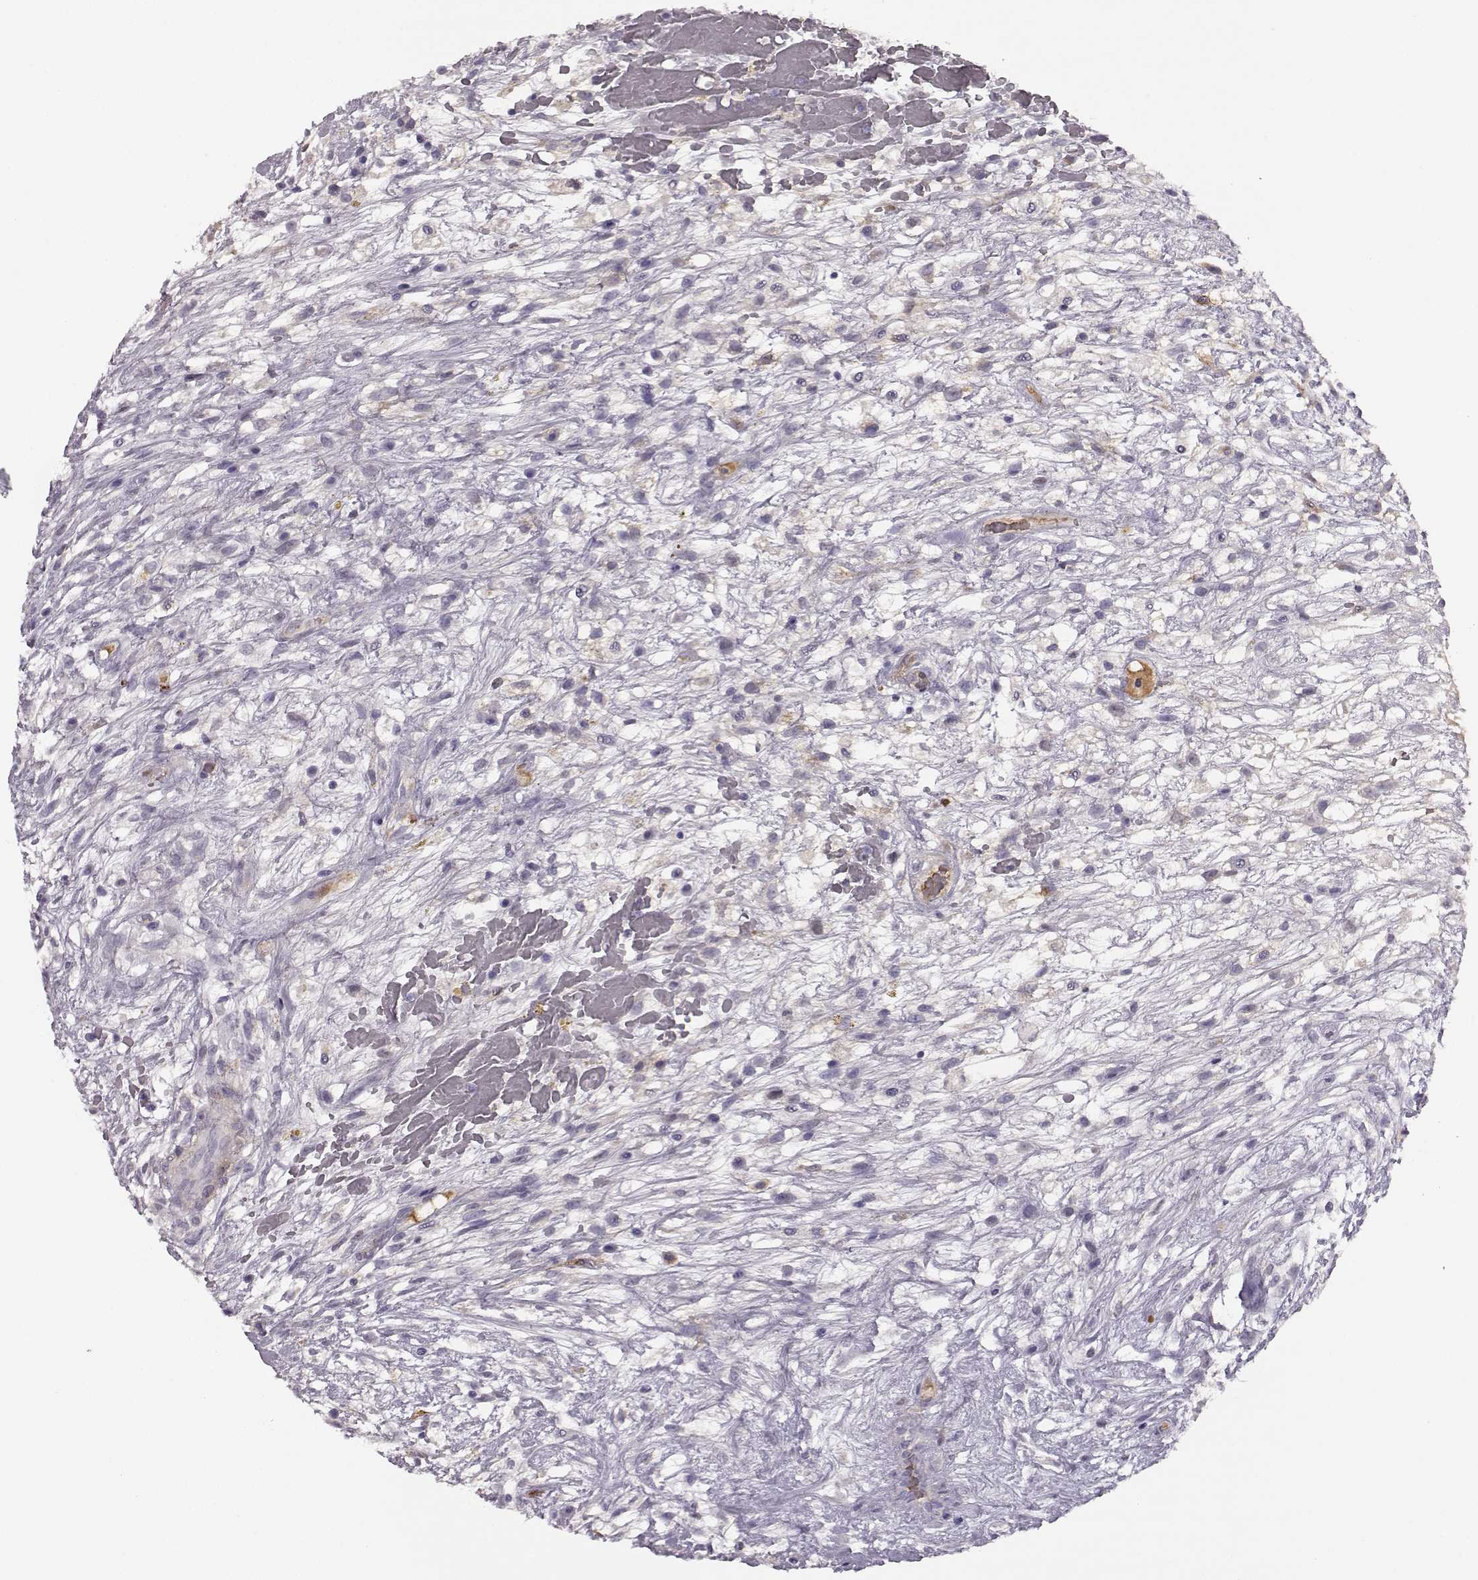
{"staining": {"intensity": "weak", "quantity": "<25%", "location": "cytoplasmic/membranous"}, "tissue": "testis cancer", "cell_type": "Tumor cells", "image_type": "cancer", "snomed": [{"axis": "morphology", "description": "Normal tissue, NOS"}, {"axis": "morphology", "description": "Carcinoma, Embryonal, NOS"}, {"axis": "topography", "description": "Testis"}], "caption": "Immunohistochemistry (IHC) image of human embryonal carcinoma (testis) stained for a protein (brown), which exhibits no positivity in tumor cells.", "gene": "TRIM69", "patient": {"sex": "male", "age": 32}}